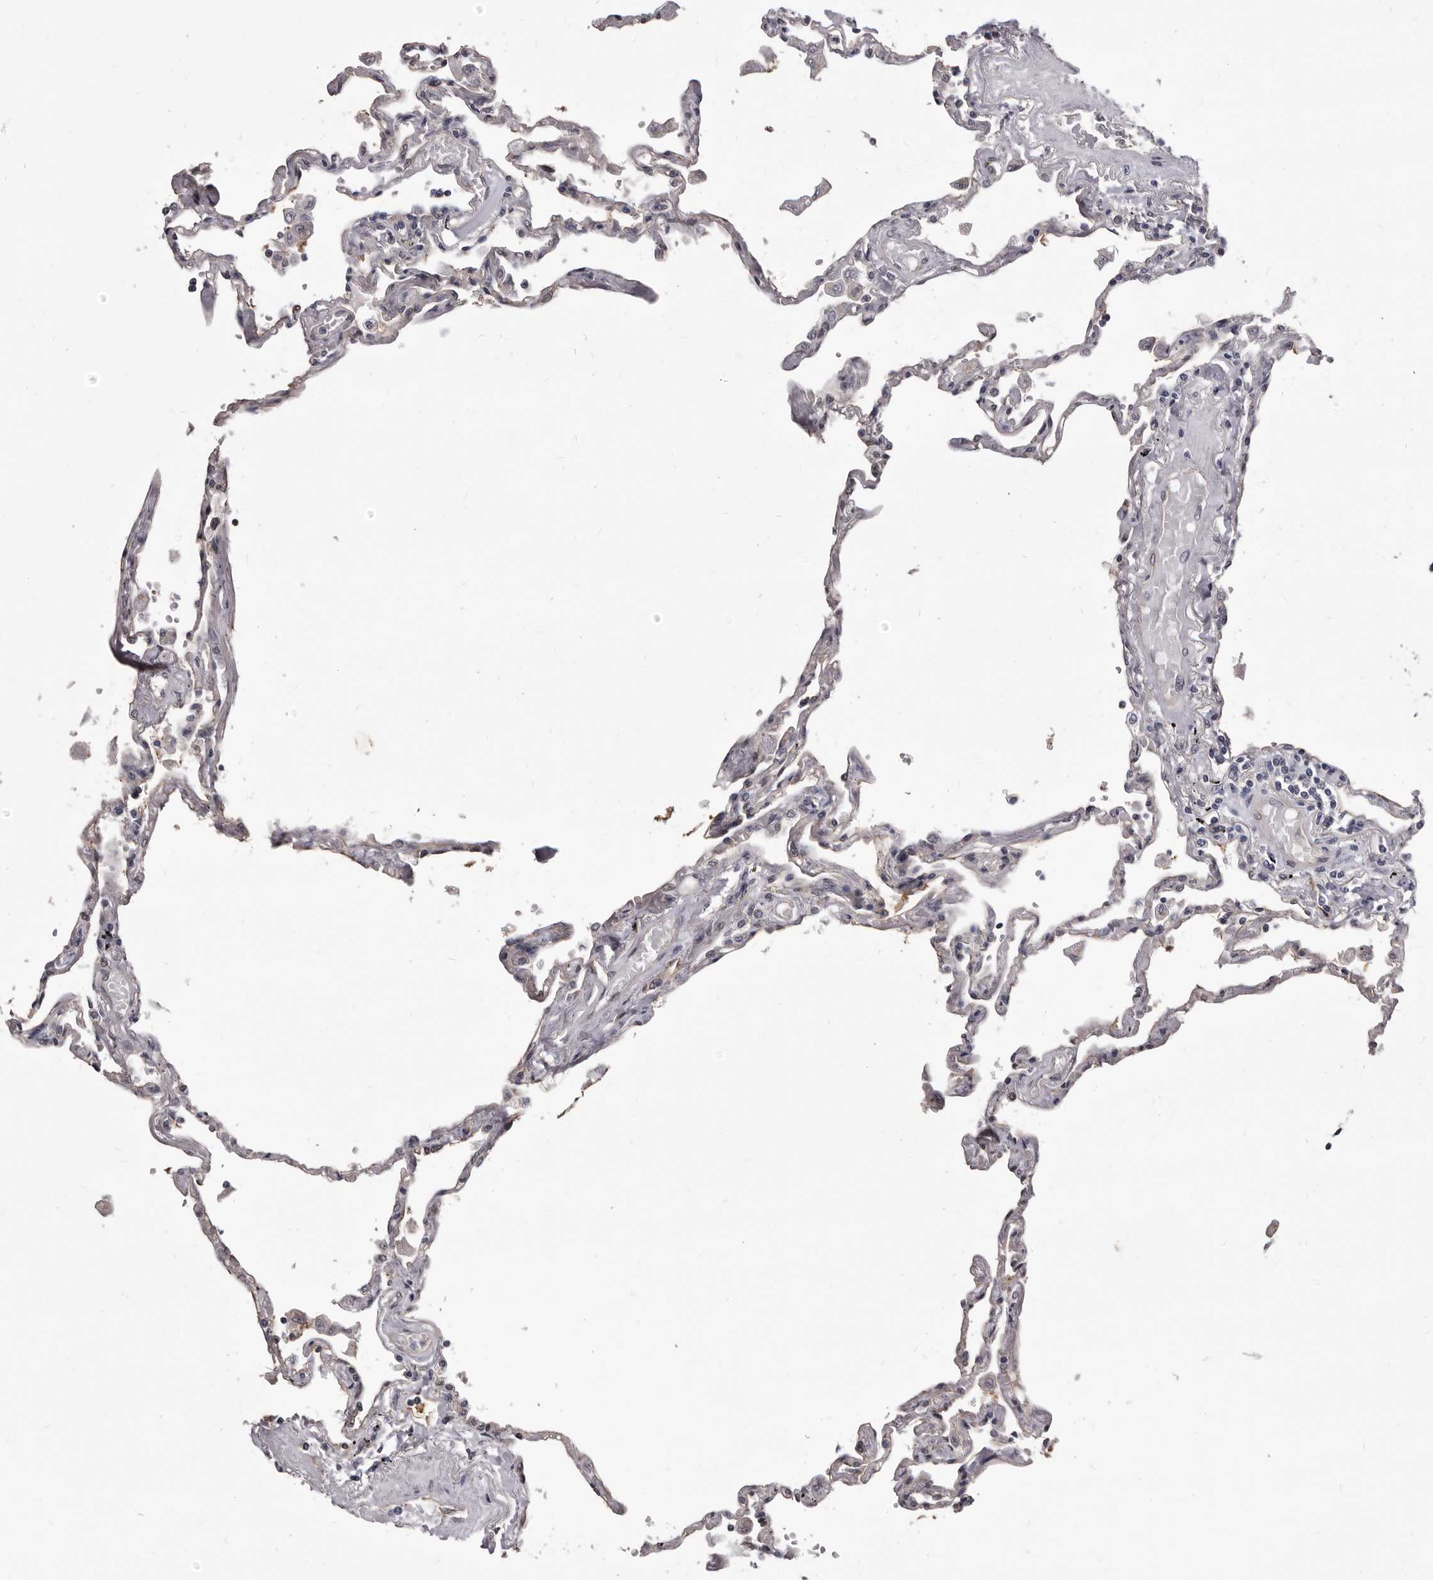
{"staining": {"intensity": "negative", "quantity": "none", "location": "none"}, "tissue": "lung", "cell_type": "Alveolar cells", "image_type": "normal", "snomed": [{"axis": "morphology", "description": "Normal tissue, NOS"}, {"axis": "topography", "description": "Lung"}], "caption": "Alveolar cells show no significant staining in benign lung. (Brightfield microscopy of DAB immunohistochemistry (IHC) at high magnification).", "gene": "ADAMTS20", "patient": {"sex": "female", "age": 67}}